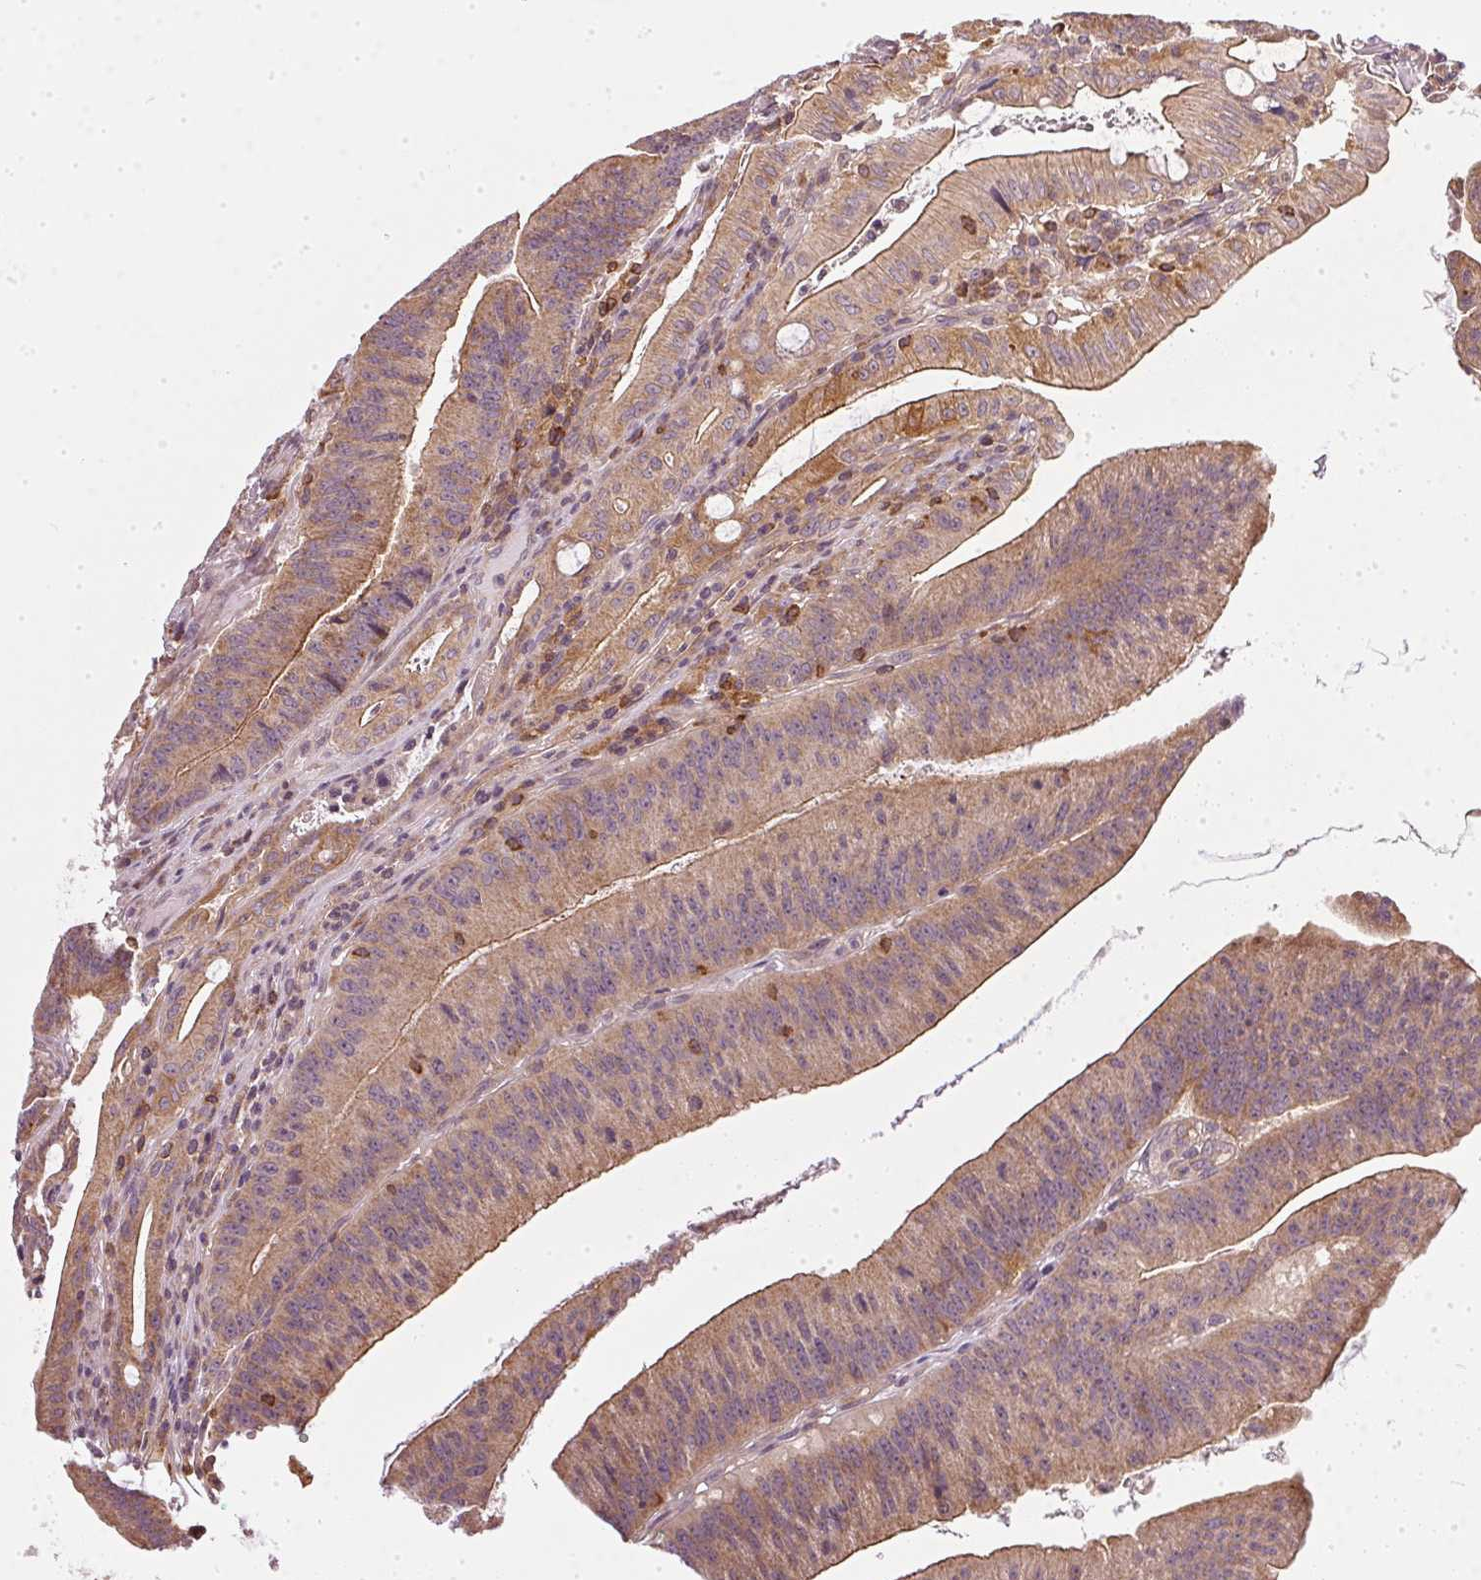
{"staining": {"intensity": "moderate", "quantity": ">75%", "location": "cytoplasmic/membranous"}, "tissue": "colorectal cancer", "cell_type": "Tumor cells", "image_type": "cancer", "snomed": [{"axis": "morphology", "description": "Adenocarcinoma, NOS"}, {"axis": "topography", "description": "Colon"}], "caption": "A brown stain labels moderate cytoplasmic/membranous staining of a protein in human colorectal adenocarcinoma tumor cells. Using DAB (3,3'-diaminobenzidine) (brown) and hematoxylin (blue) stains, captured at high magnification using brightfield microscopy.", "gene": "NADK2", "patient": {"sex": "female", "age": 78}}